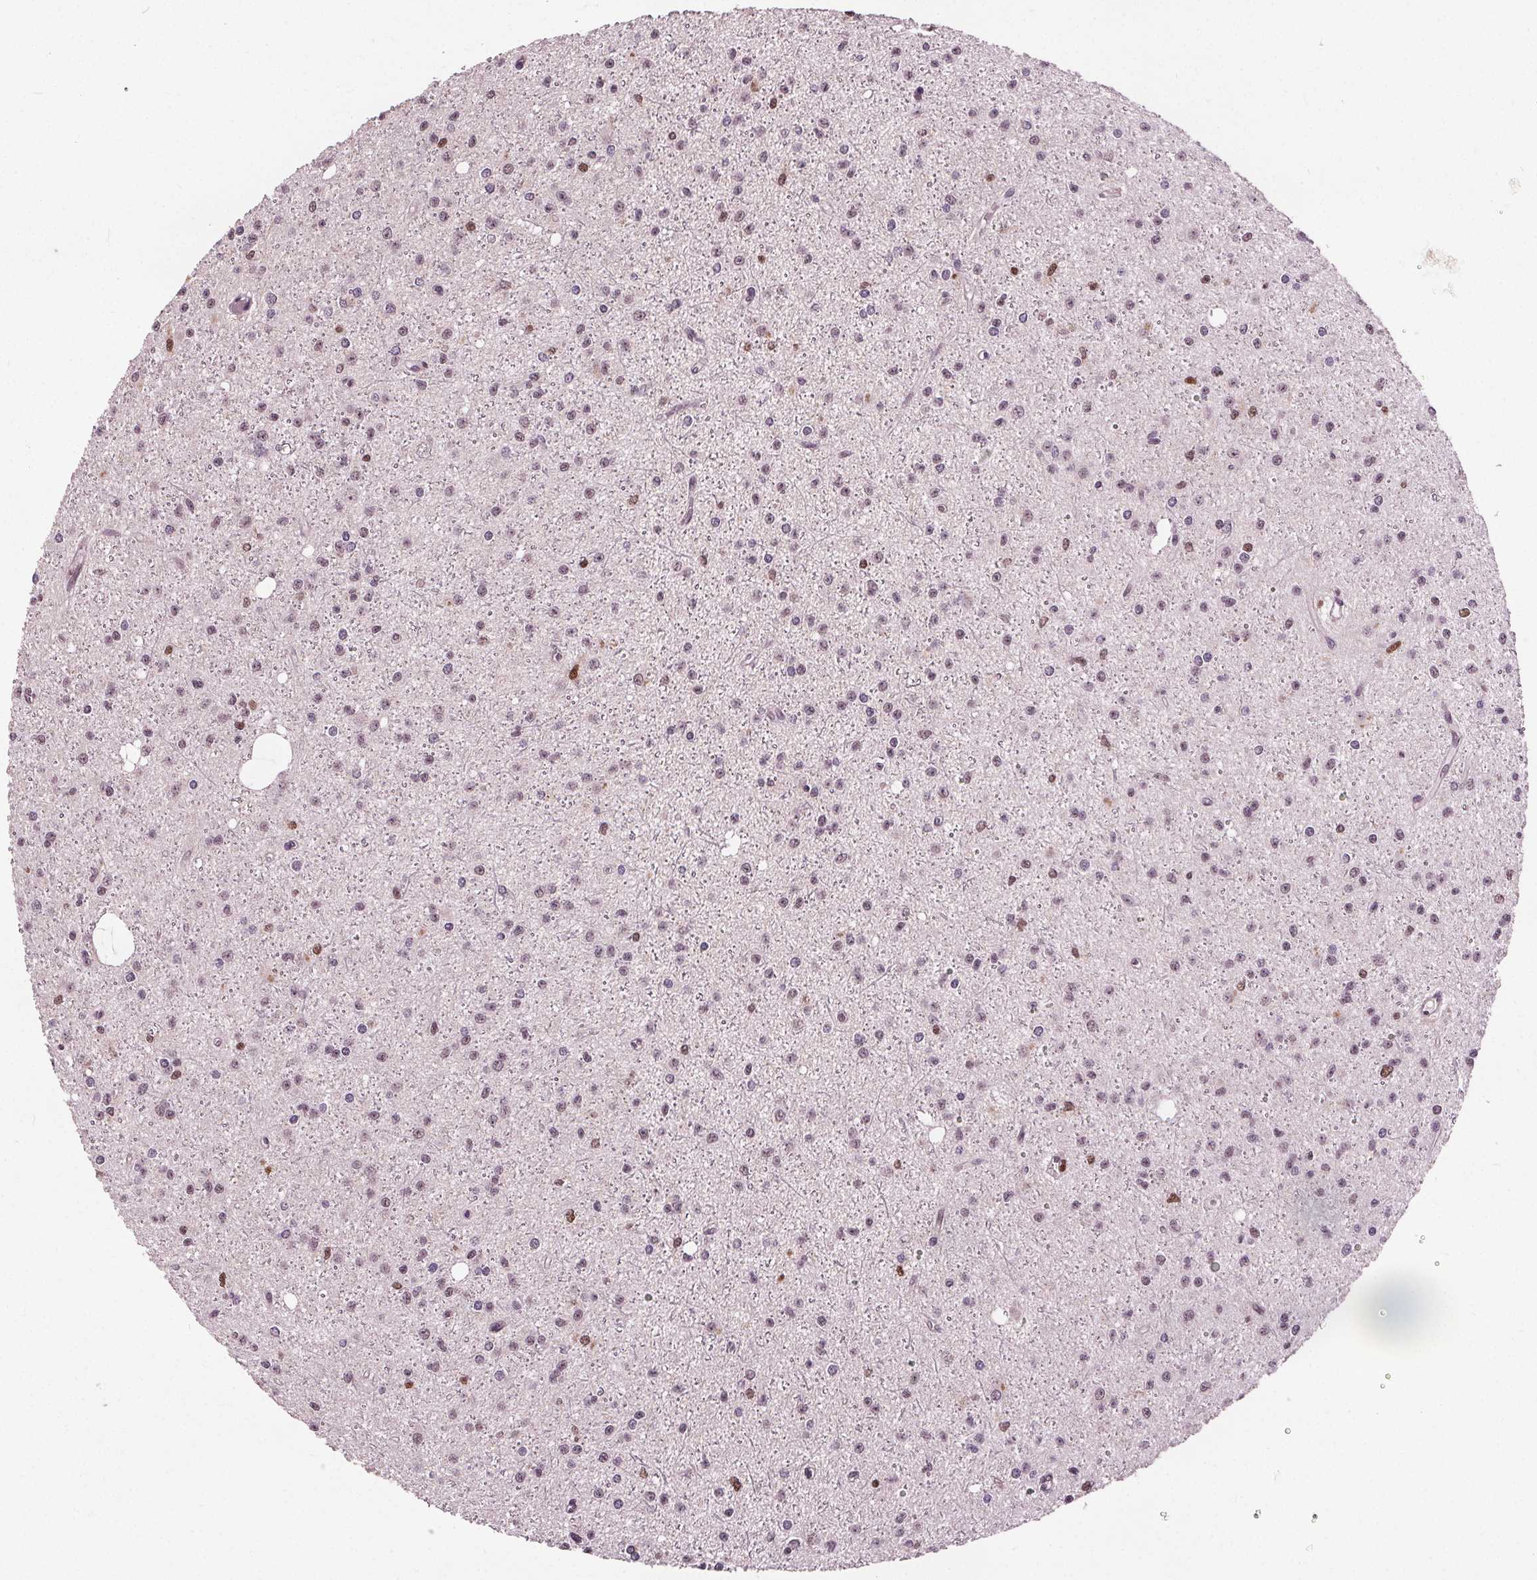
{"staining": {"intensity": "moderate", "quantity": "<25%", "location": "nuclear"}, "tissue": "glioma", "cell_type": "Tumor cells", "image_type": "cancer", "snomed": [{"axis": "morphology", "description": "Glioma, malignant, Low grade"}, {"axis": "topography", "description": "Brain"}], "caption": "A histopathology image of human glioma stained for a protein displays moderate nuclear brown staining in tumor cells.", "gene": "DDX11", "patient": {"sex": "male", "age": 27}}